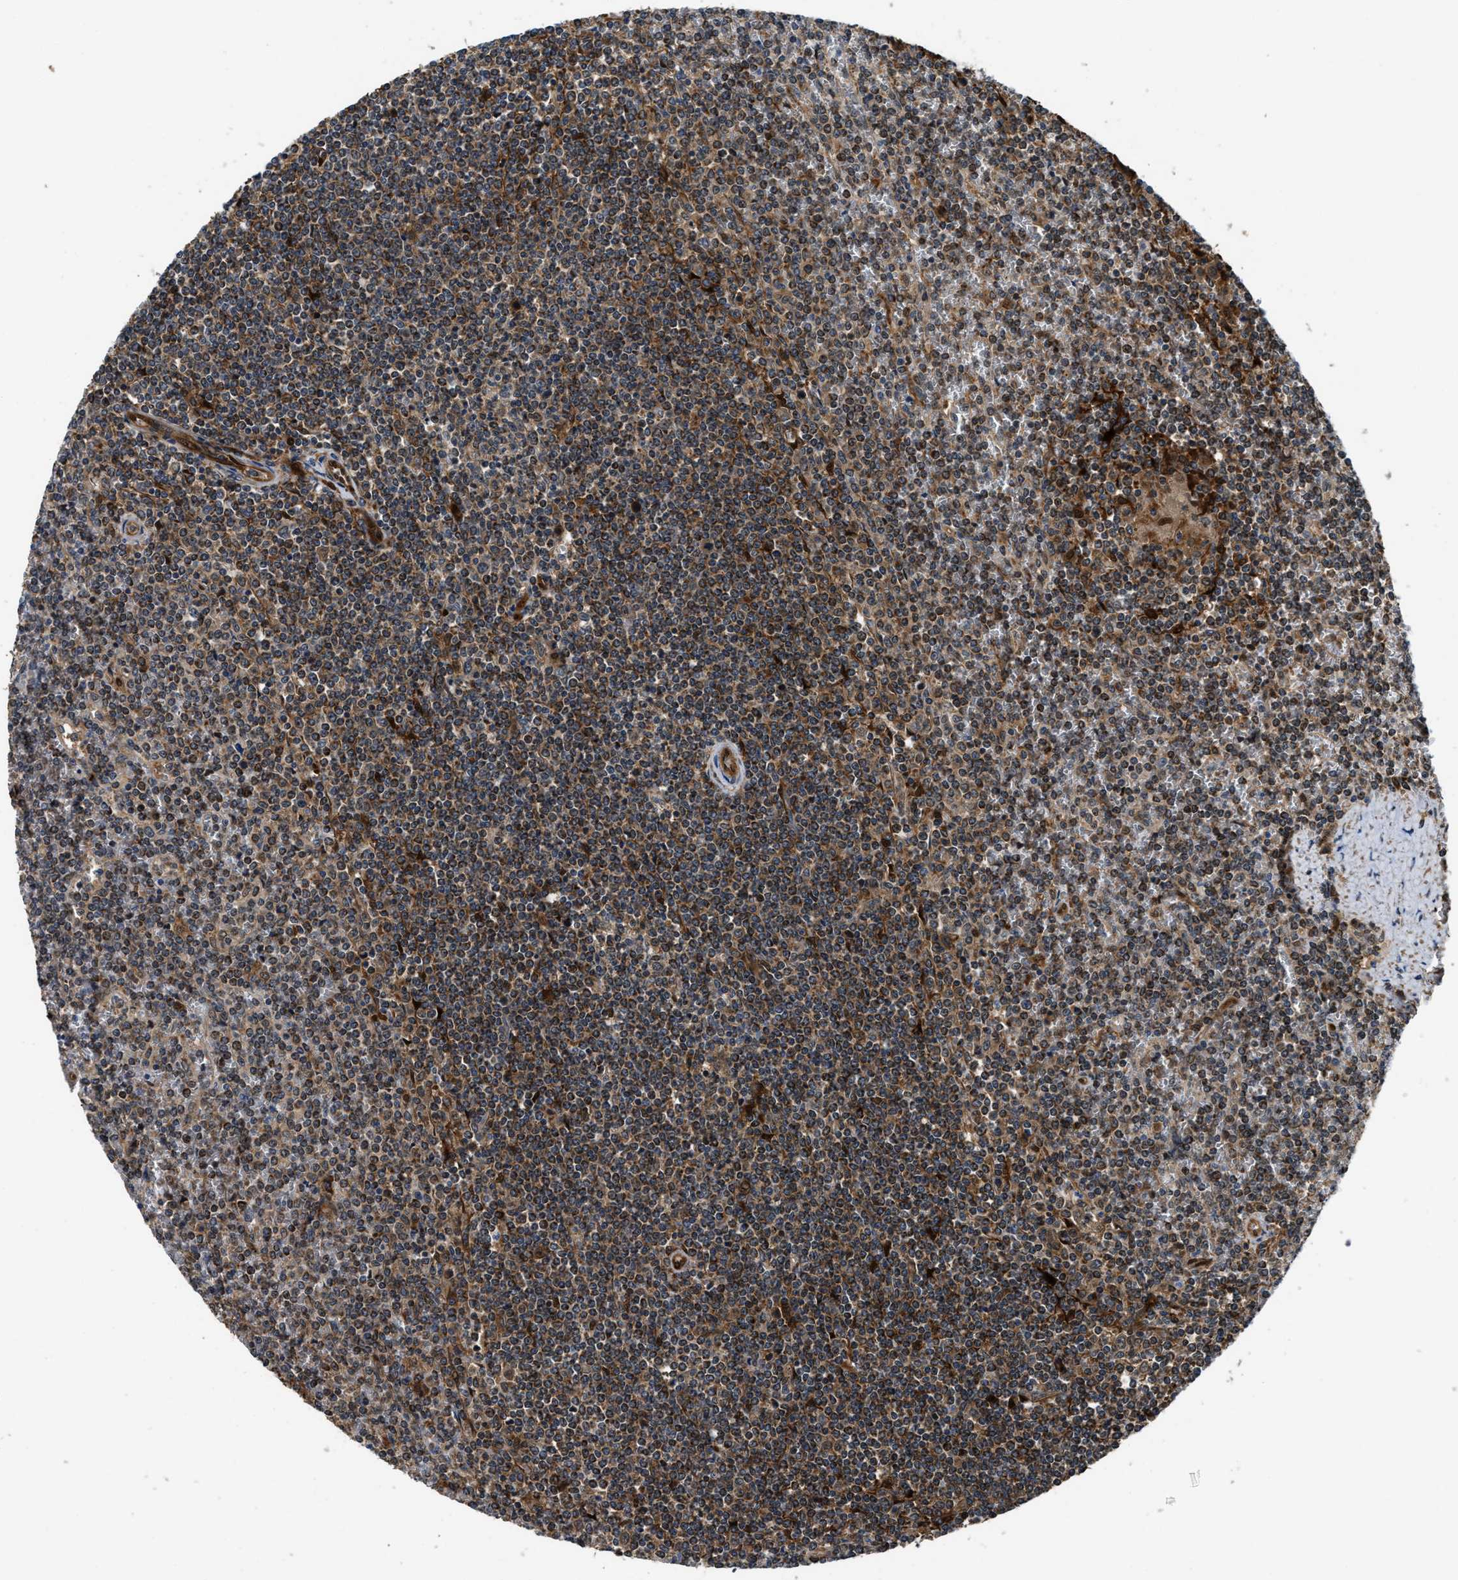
{"staining": {"intensity": "moderate", "quantity": ">75%", "location": "cytoplasmic/membranous"}, "tissue": "lymphoma", "cell_type": "Tumor cells", "image_type": "cancer", "snomed": [{"axis": "morphology", "description": "Malignant lymphoma, non-Hodgkin's type, Low grade"}, {"axis": "topography", "description": "Spleen"}], "caption": "Human lymphoma stained with a brown dye exhibits moderate cytoplasmic/membranous positive positivity in approximately >75% of tumor cells.", "gene": "PPA1", "patient": {"sex": "female", "age": 19}}